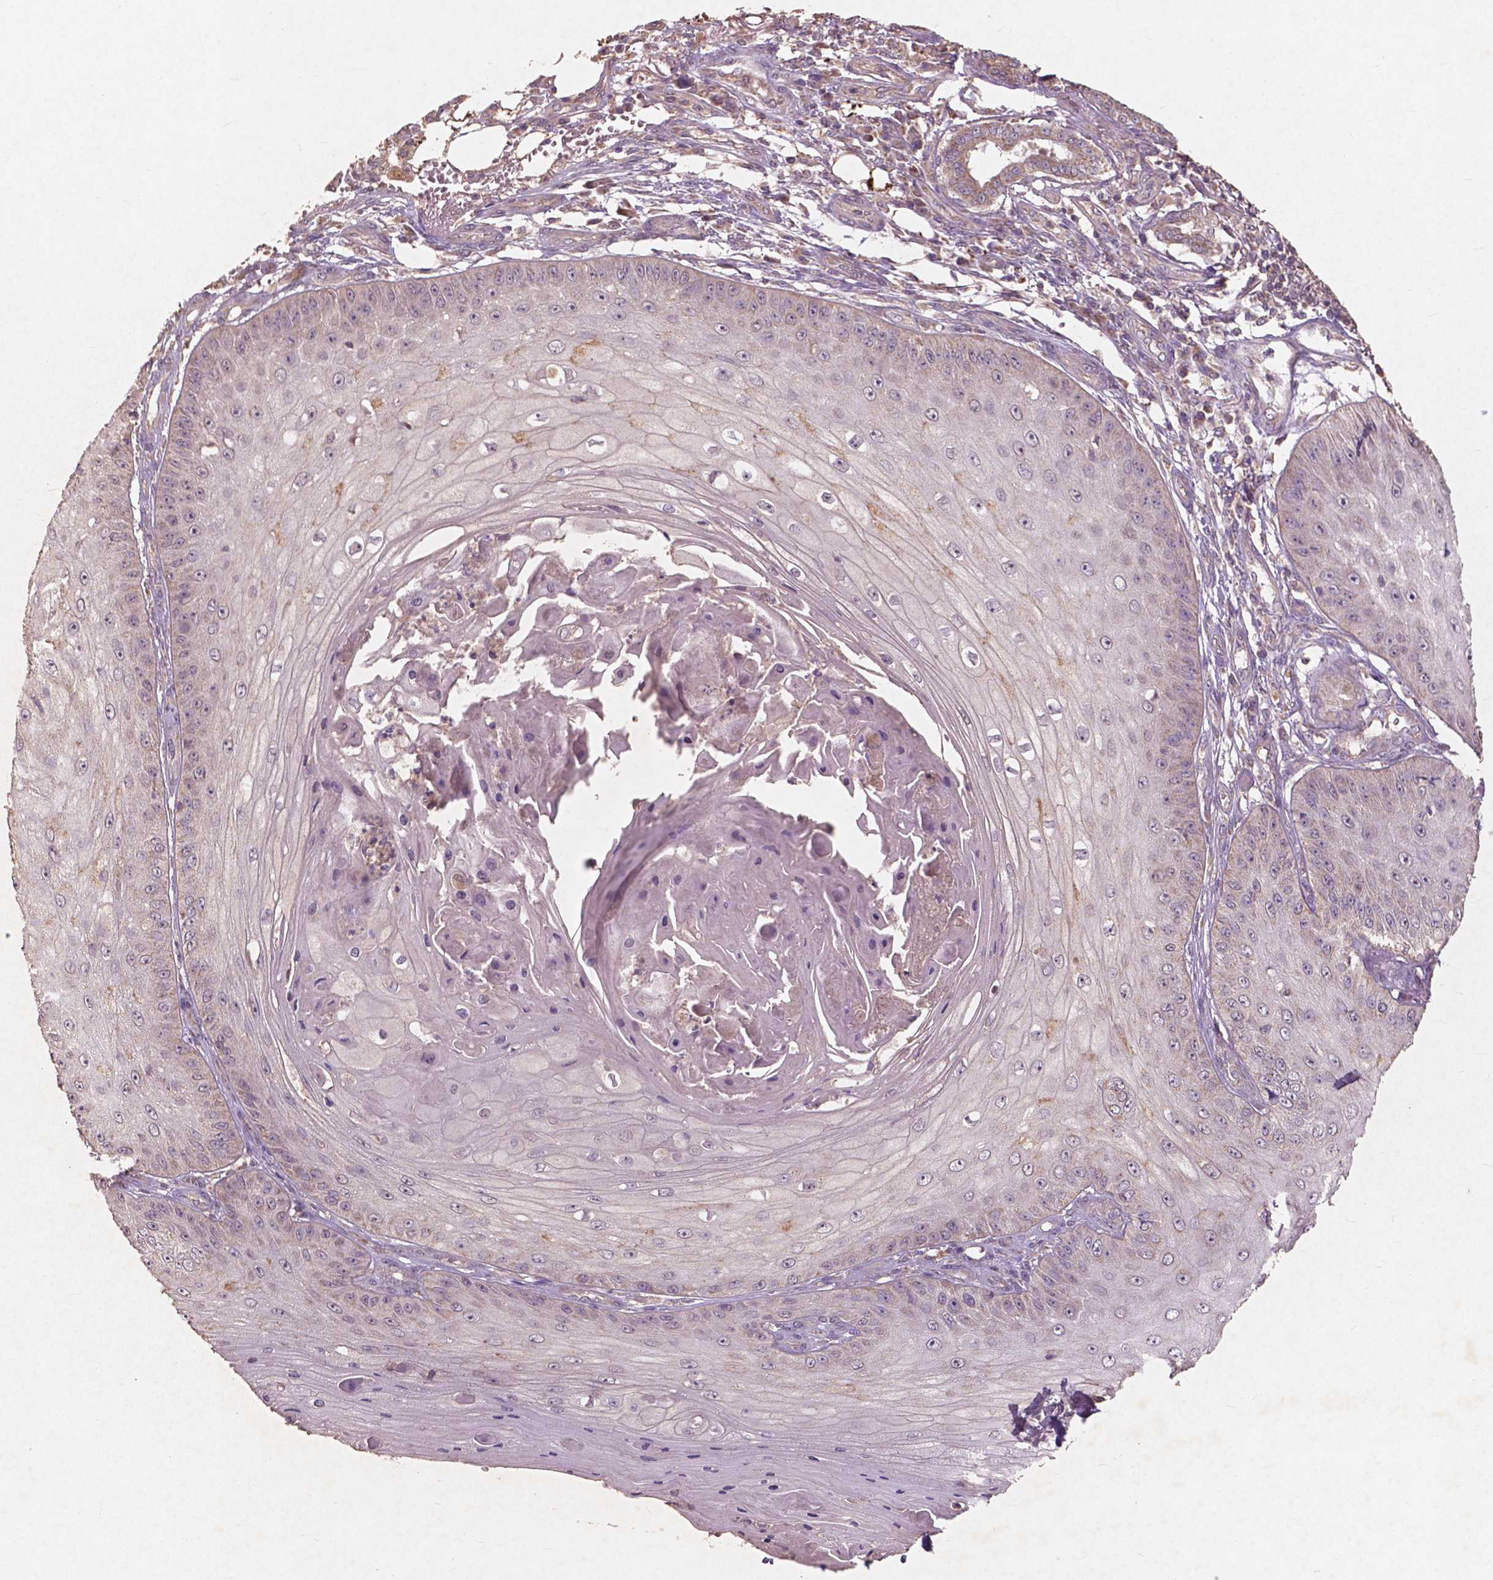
{"staining": {"intensity": "weak", "quantity": "25%-75%", "location": "cytoplasmic/membranous"}, "tissue": "skin cancer", "cell_type": "Tumor cells", "image_type": "cancer", "snomed": [{"axis": "morphology", "description": "Squamous cell carcinoma, NOS"}, {"axis": "topography", "description": "Skin"}], "caption": "This histopathology image demonstrates immunohistochemistry (IHC) staining of squamous cell carcinoma (skin), with low weak cytoplasmic/membranous expression in approximately 25%-75% of tumor cells.", "gene": "ST6GALNAC5", "patient": {"sex": "male", "age": 70}}